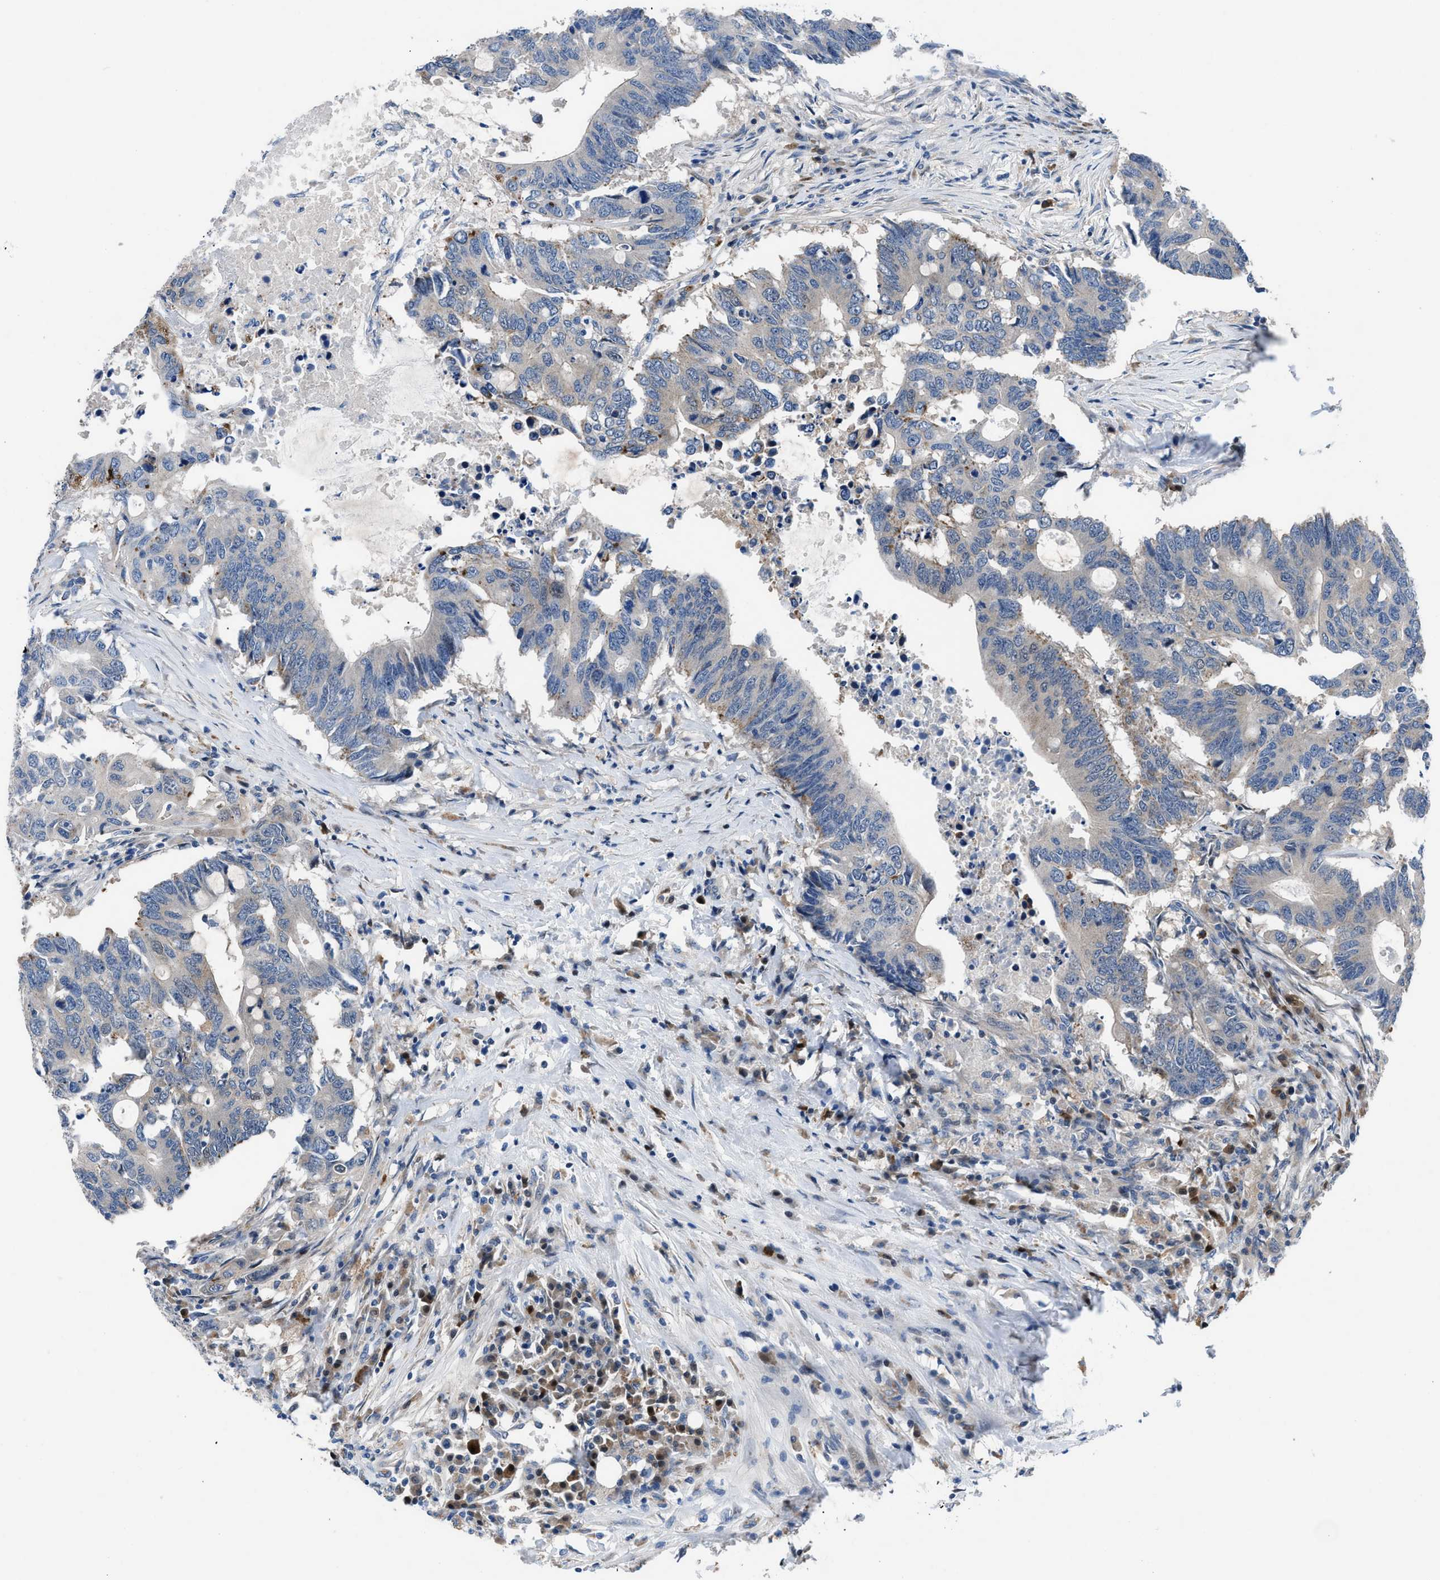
{"staining": {"intensity": "weak", "quantity": ">75%", "location": "cytoplasmic/membranous"}, "tissue": "colorectal cancer", "cell_type": "Tumor cells", "image_type": "cancer", "snomed": [{"axis": "morphology", "description": "Adenocarcinoma, NOS"}, {"axis": "topography", "description": "Colon"}], "caption": "A brown stain highlights weak cytoplasmic/membranous expression of a protein in human adenocarcinoma (colorectal) tumor cells.", "gene": "UAP1", "patient": {"sex": "male", "age": 71}}